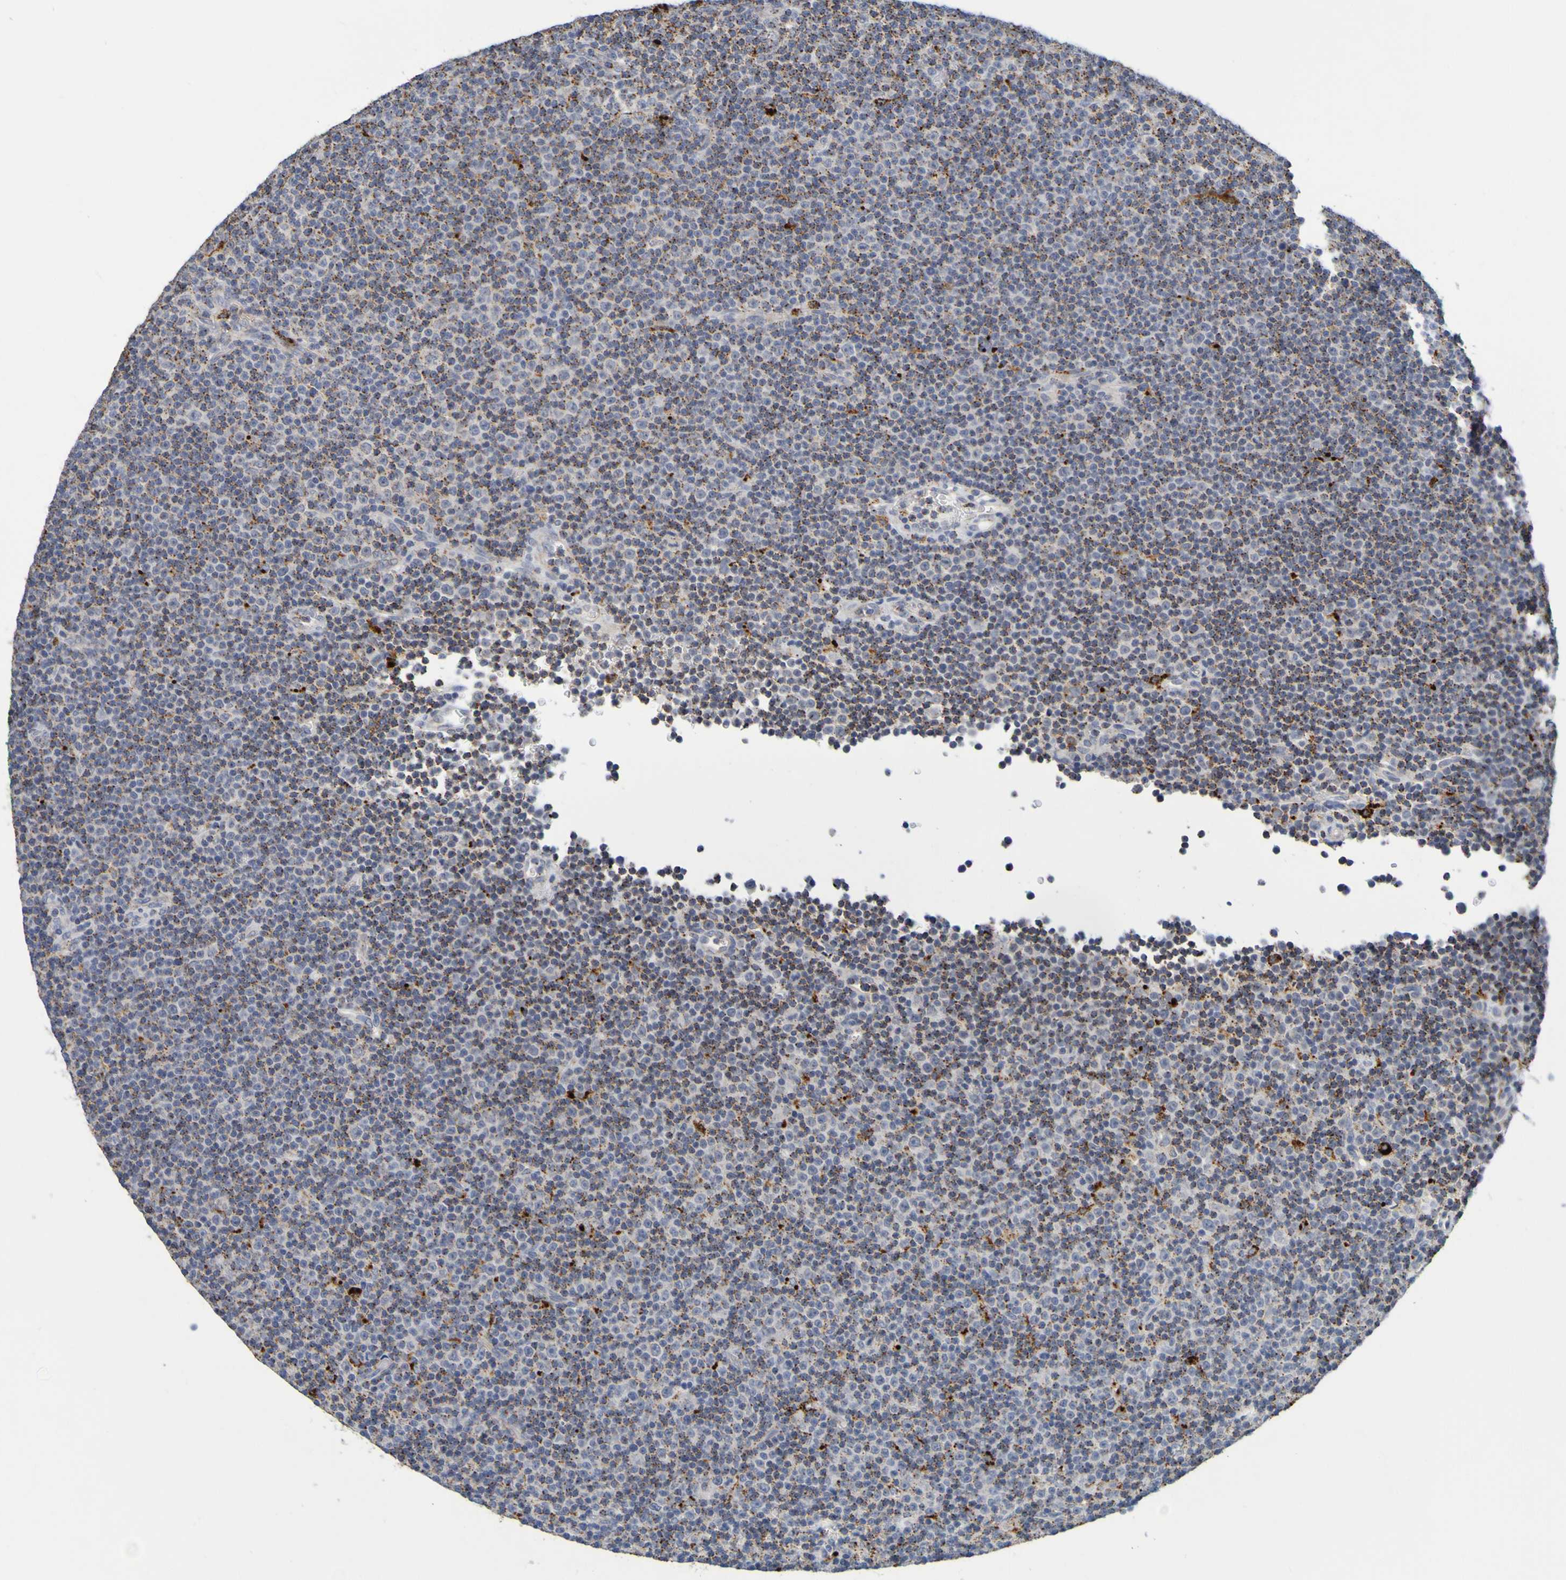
{"staining": {"intensity": "moderate", "quantity": "25%-75%", "location": "cytoplasmic/membranous"}, "tissue": "lymphoma", "cell_type": "Tumor cells", "image_type": "cancer", "snomed": [{"axis": "morphology", "description": "Malignant lymphoma, non-Hodgkin's type, Low grade"}, {"axis": "topography", "description": "Lymph node"}], "caption": "Lymphoma stained for a protein (brown) displays moderate cytoplasmic/membranous positive expression in about 25%-75% of tumor cells.", "gene": "TPH1", "patient": {"sex": "female", "age": 67}}